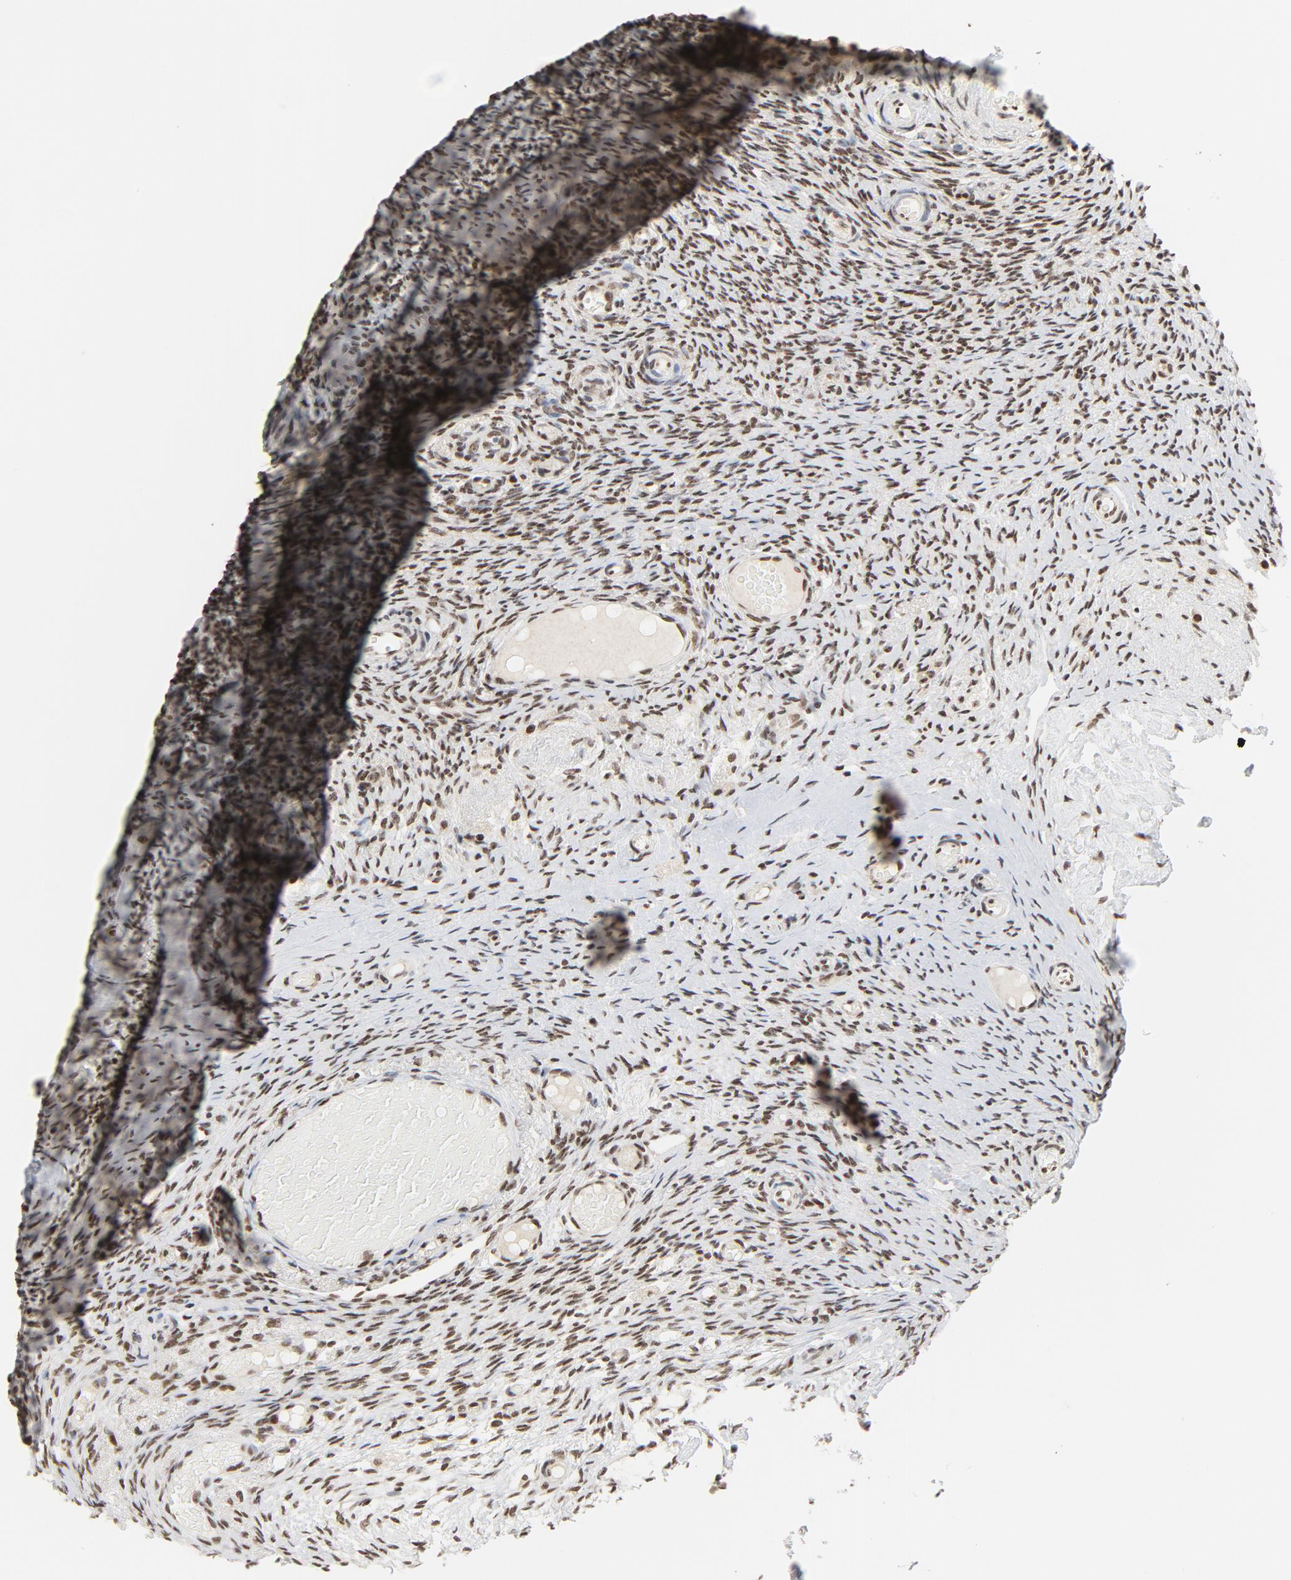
{"staining": {"intensity": "moderate", "quantity": ">75%", "location": "nuclear"}, "tissue": "ovary", "cell_type": "Ovarian stroma cells", "image_type": "normal", "snomed": [{"axis": "morphology", "description": "Normal tissue, NOS"}, {"axis": "topography", "description": "Ovary"}], "caption": "Ovary stained for a protein (brown) displays moderate nuclear positive positivity in approximately >75% of ovarian stroma cells.", "gene": "ERCC1", "patient": {"sex": "female", "age": 60}}